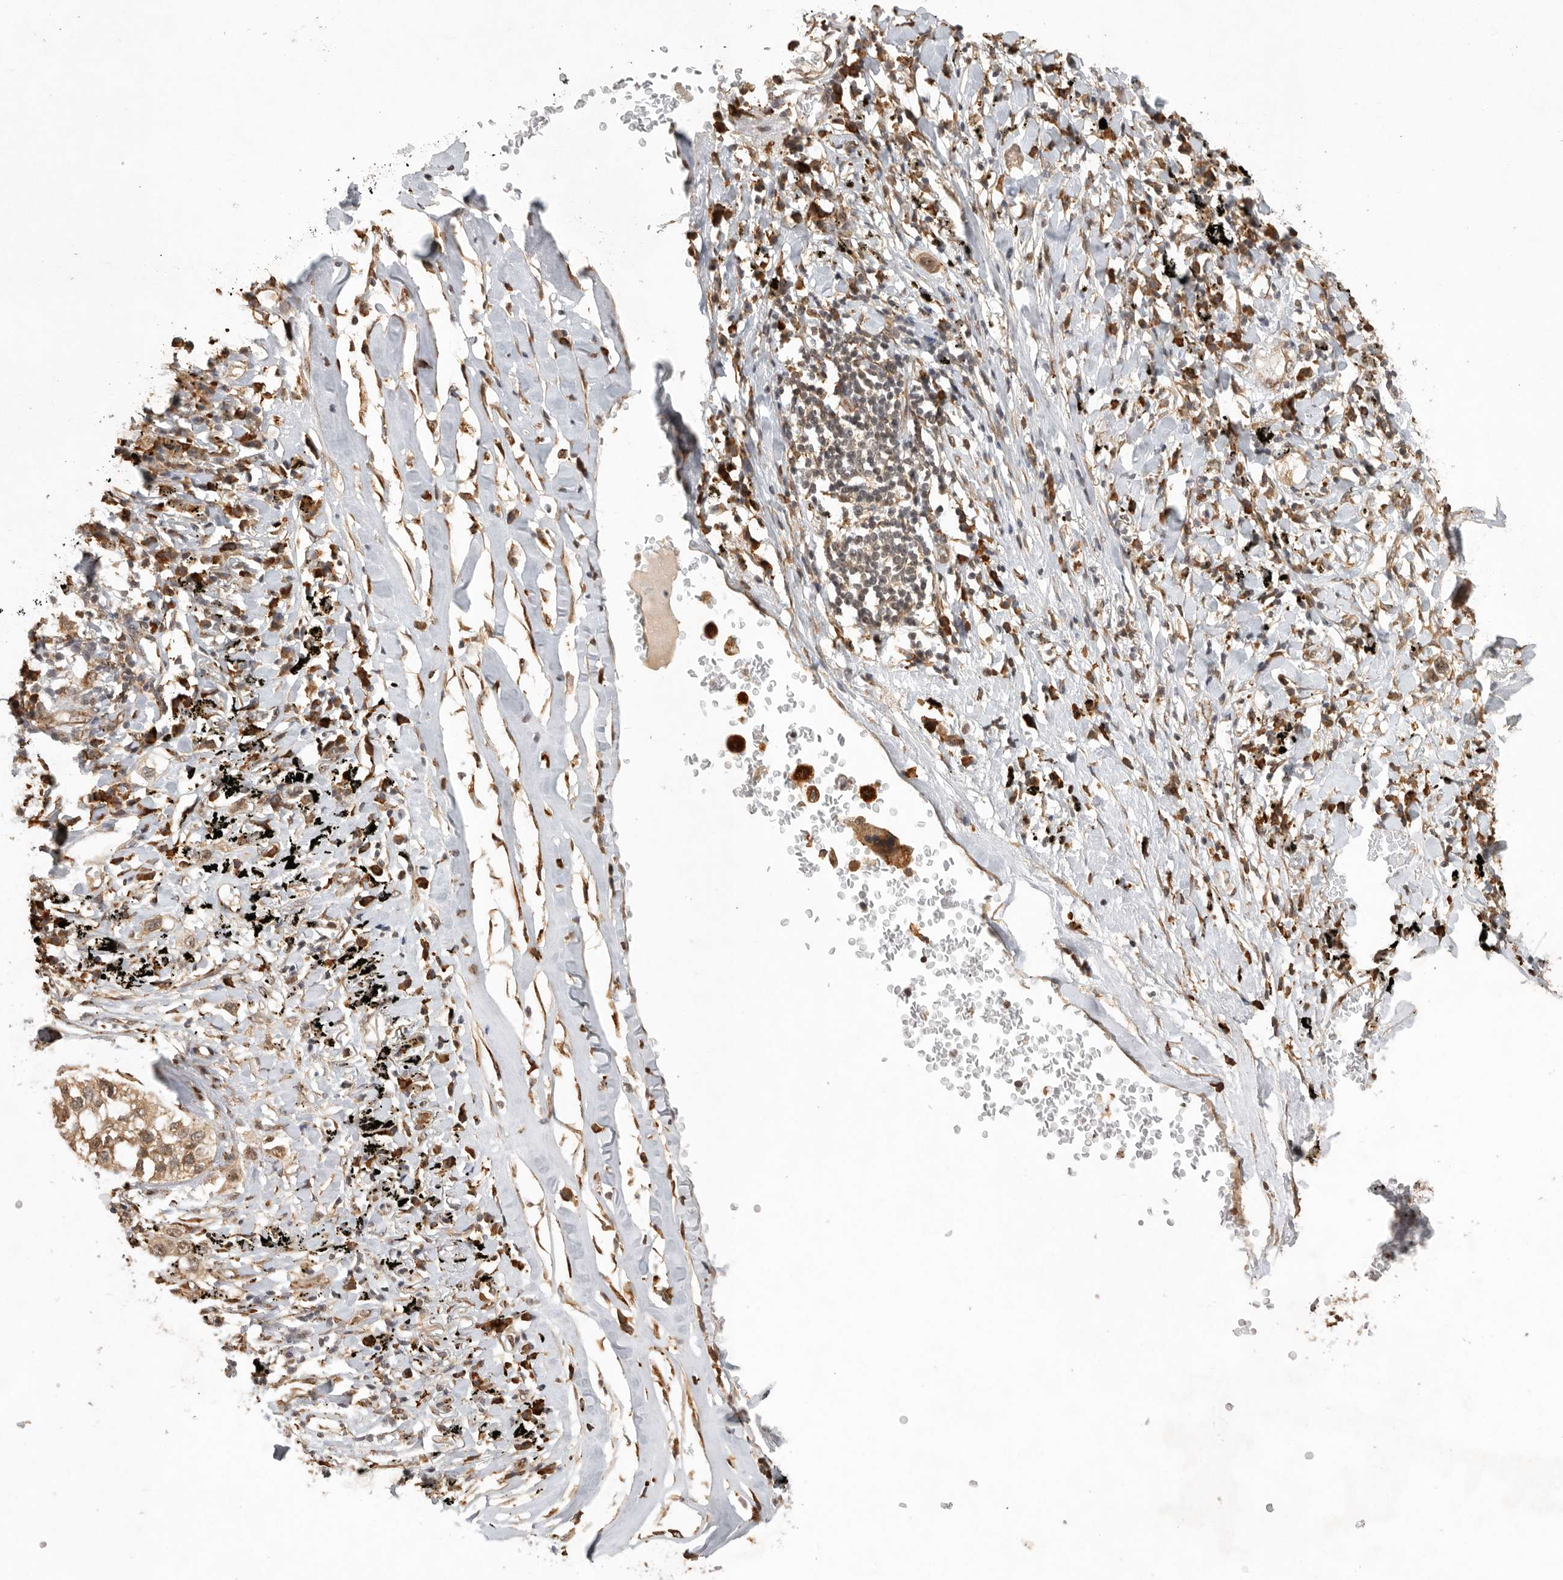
{"staining": {"intensity": "moderate", "quantity": ">75%", "location": "cytoplasmic/membranous,nuclear"}, "tissue": "lung cancer", "cell_type": "Tumor cells", "image_type": "cancer", "snomed": [{"axis": "morphology", "description": "Adenocarcinoma, NOS"}, {"axis": "topography", "description": "Lung"}], "caption": "Tumor cells show moderate cytoplasmic/membranous and nuclear positivity in approximately >75% of cells in lung adenocarcinoma.", "gene": "ZNF83", "patient": {"sex": "male", "age": 63}}